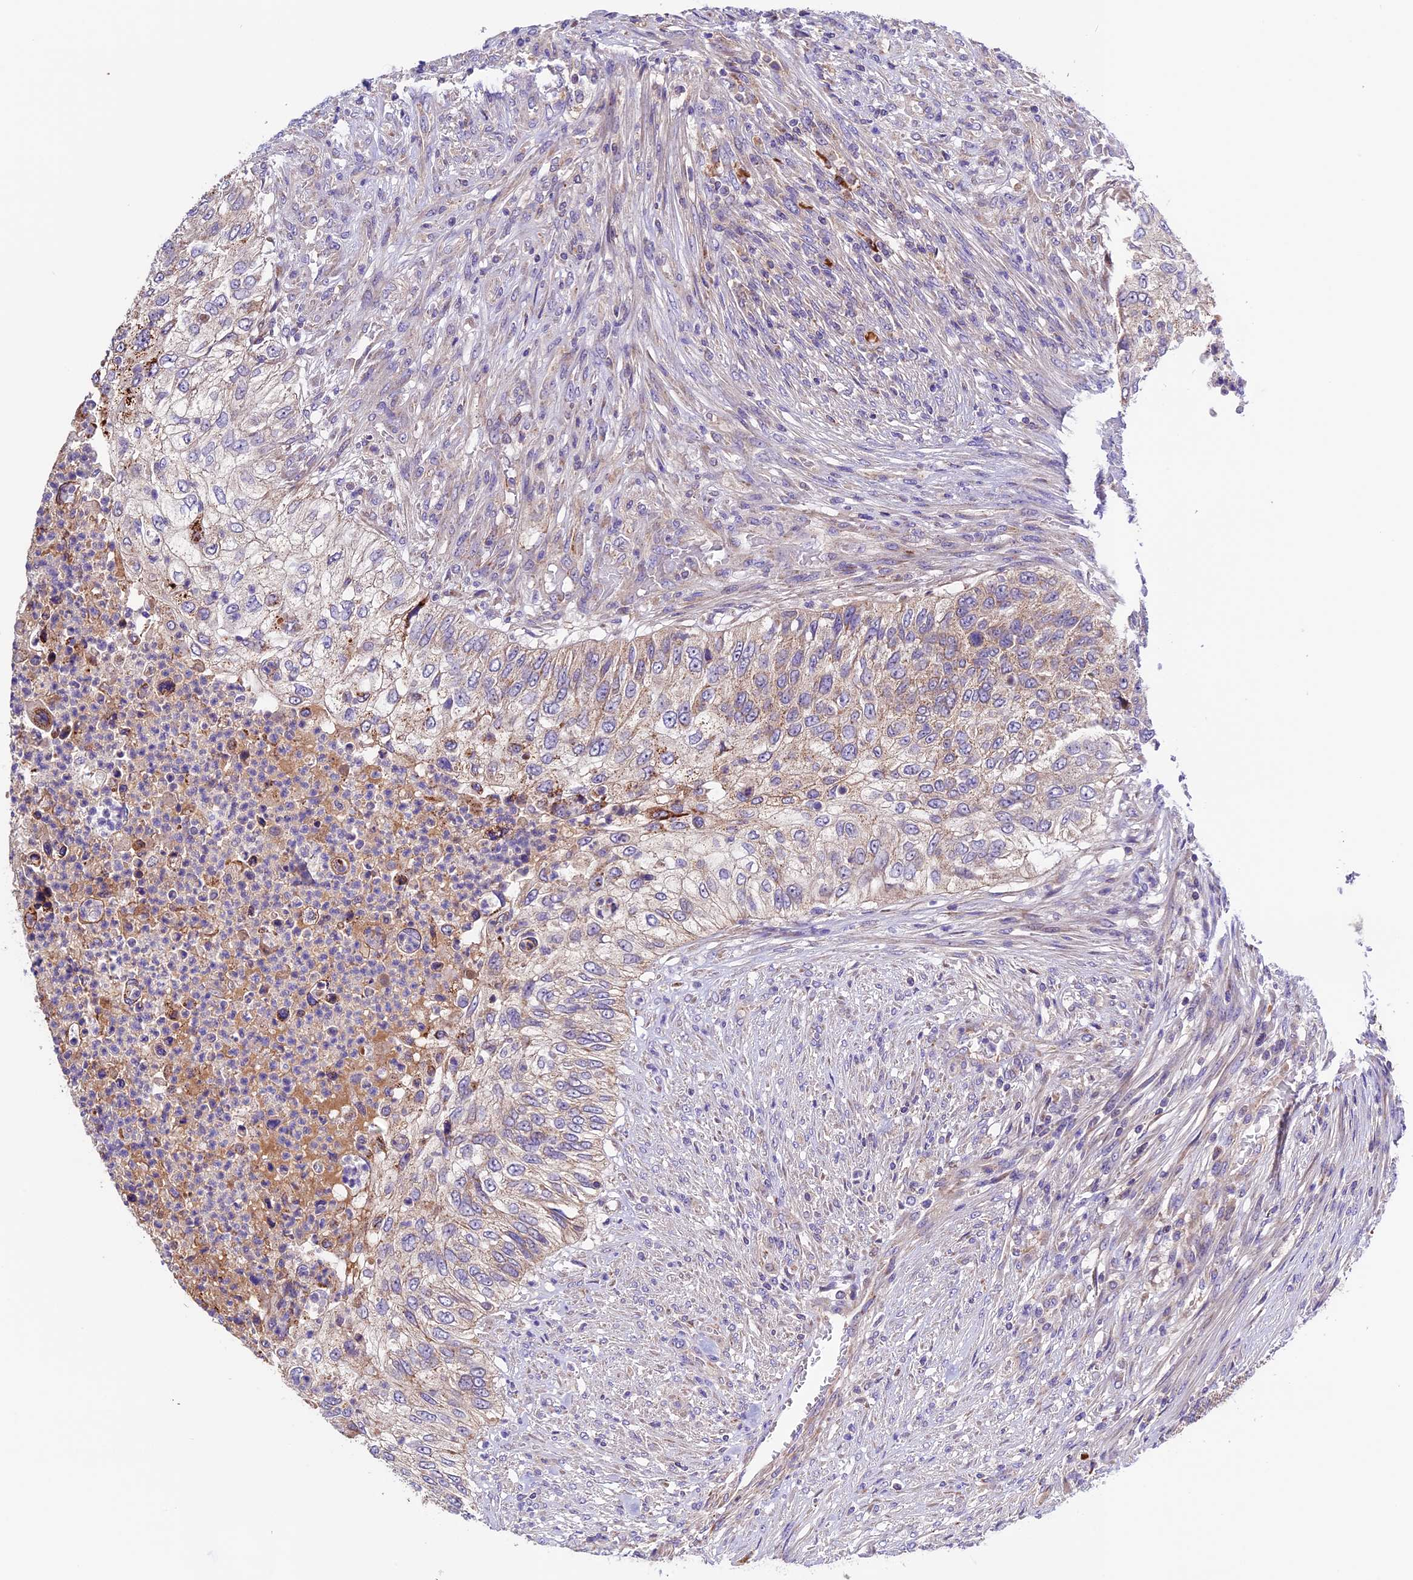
{"staining": {"intensity": "weak", "quantity": "25%-75%", "location": "cytoplasmic/membranous"}, "tissue": "urothelial cancer", "cell_type": "Tumor cells", "image_type": "cancer", "snomed": [{"axis": "morphology", "description": "Urothelial carcinoma, High grade"}, {"axis": "topography", "description": "Urinary bladder"}], "caption": "Immunohistochemistry image of urothelial carcinoma (high-grade) stained for a protein (brown), which exhibits low levels of weak cytoplasmic/membranous positivity in approximately 25%-75% of tumor cells.", "gene": "METTL22", "patient": {"sex": "female", "age": 60}}